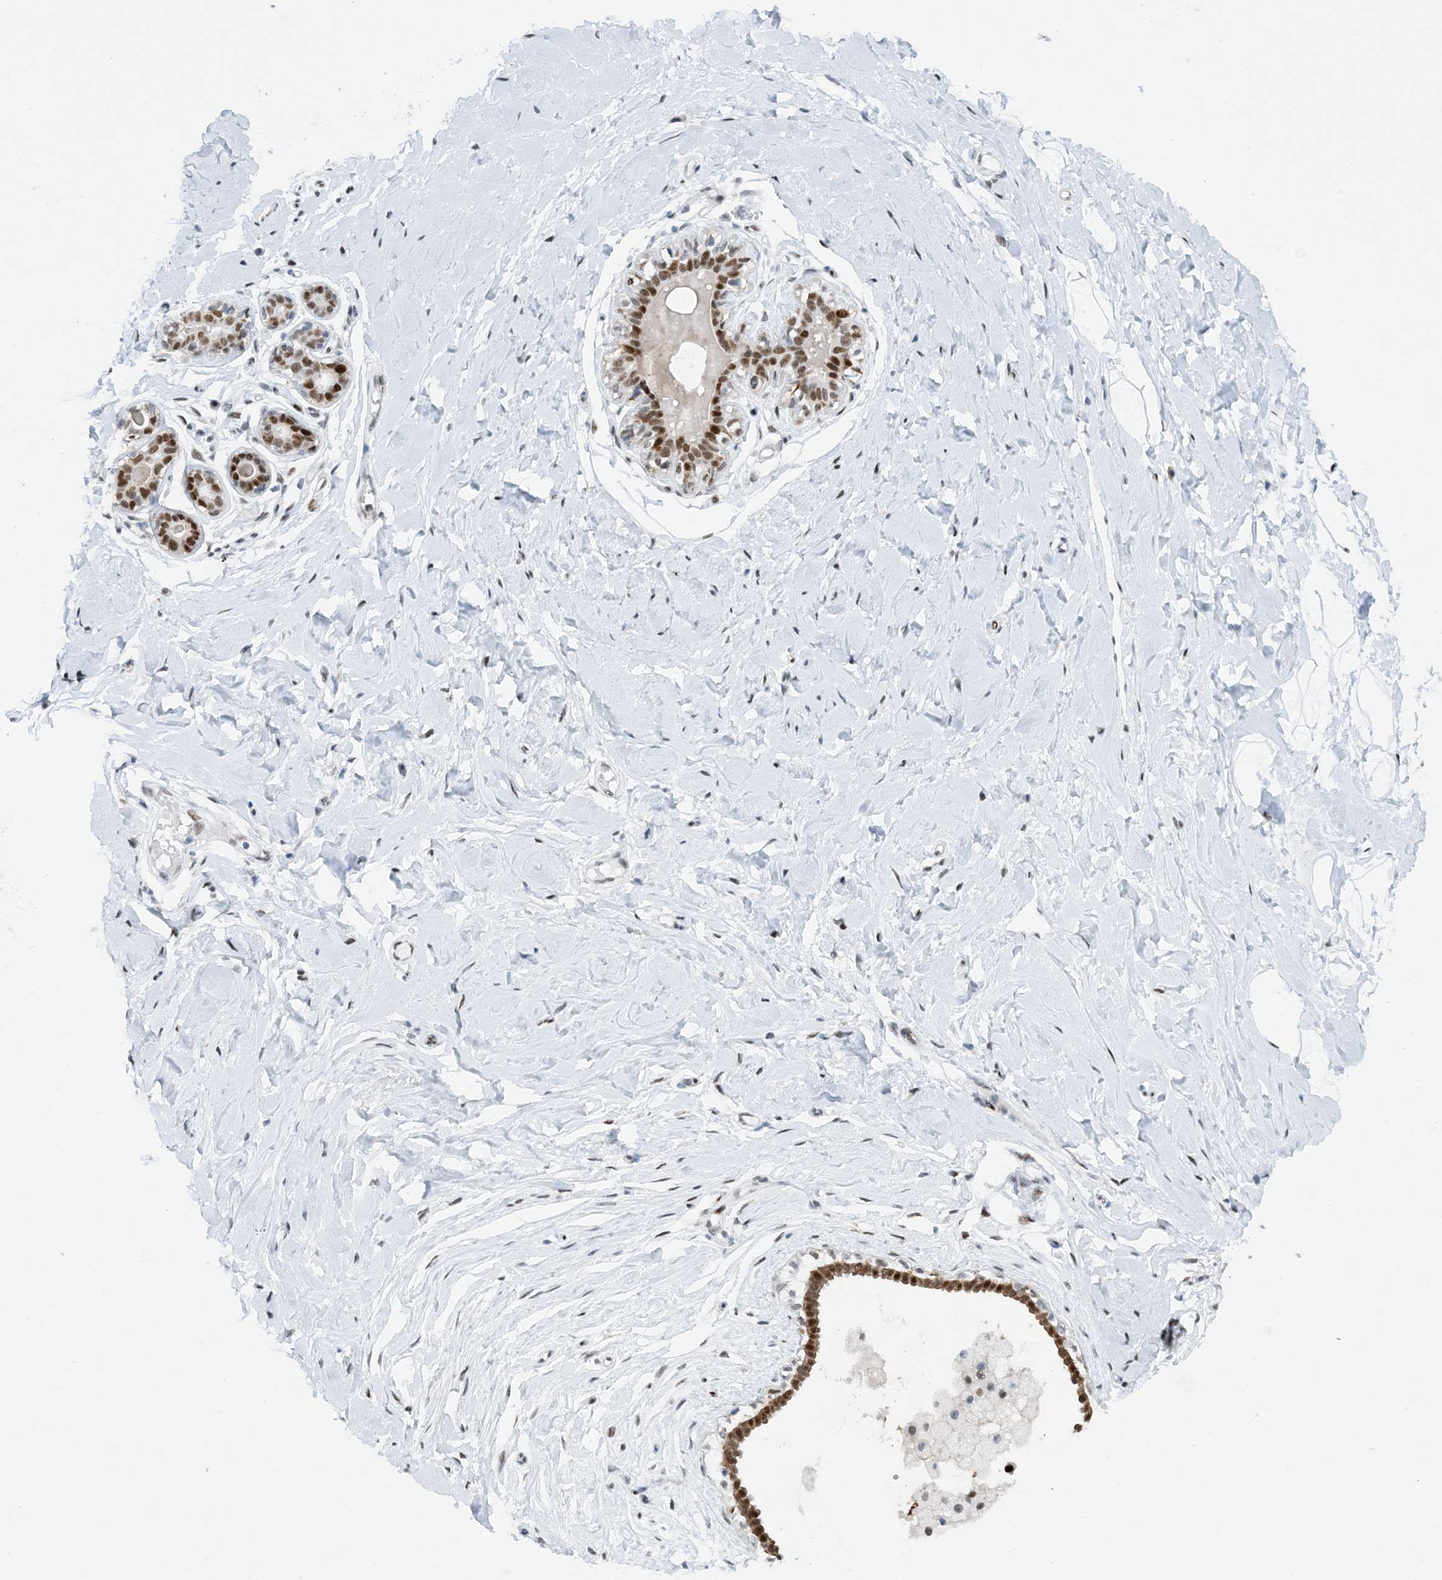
{"staining": {"intensity": "negative", "quantity": "none", "location": "none"}, "tissue": "breast", "cell_type": "Adipocytes", "image_type": "normal", "snomed": [{"axis": "morphology", "description": "Normal tissue, NOS"}, {"axis": "morphology", "description": "Adenoma, NOS"}, {"axis": "topography", "description": "Breast"}], "caption": "Immunohistochemistry micrograph of benign breast: human breast stained with DAB (3,3'-diaminobenzidine) demonstrates no significant protein staining in adipocytes.", "gene": "HEMK1", "patient": {"sex": "female", "age": 23}}